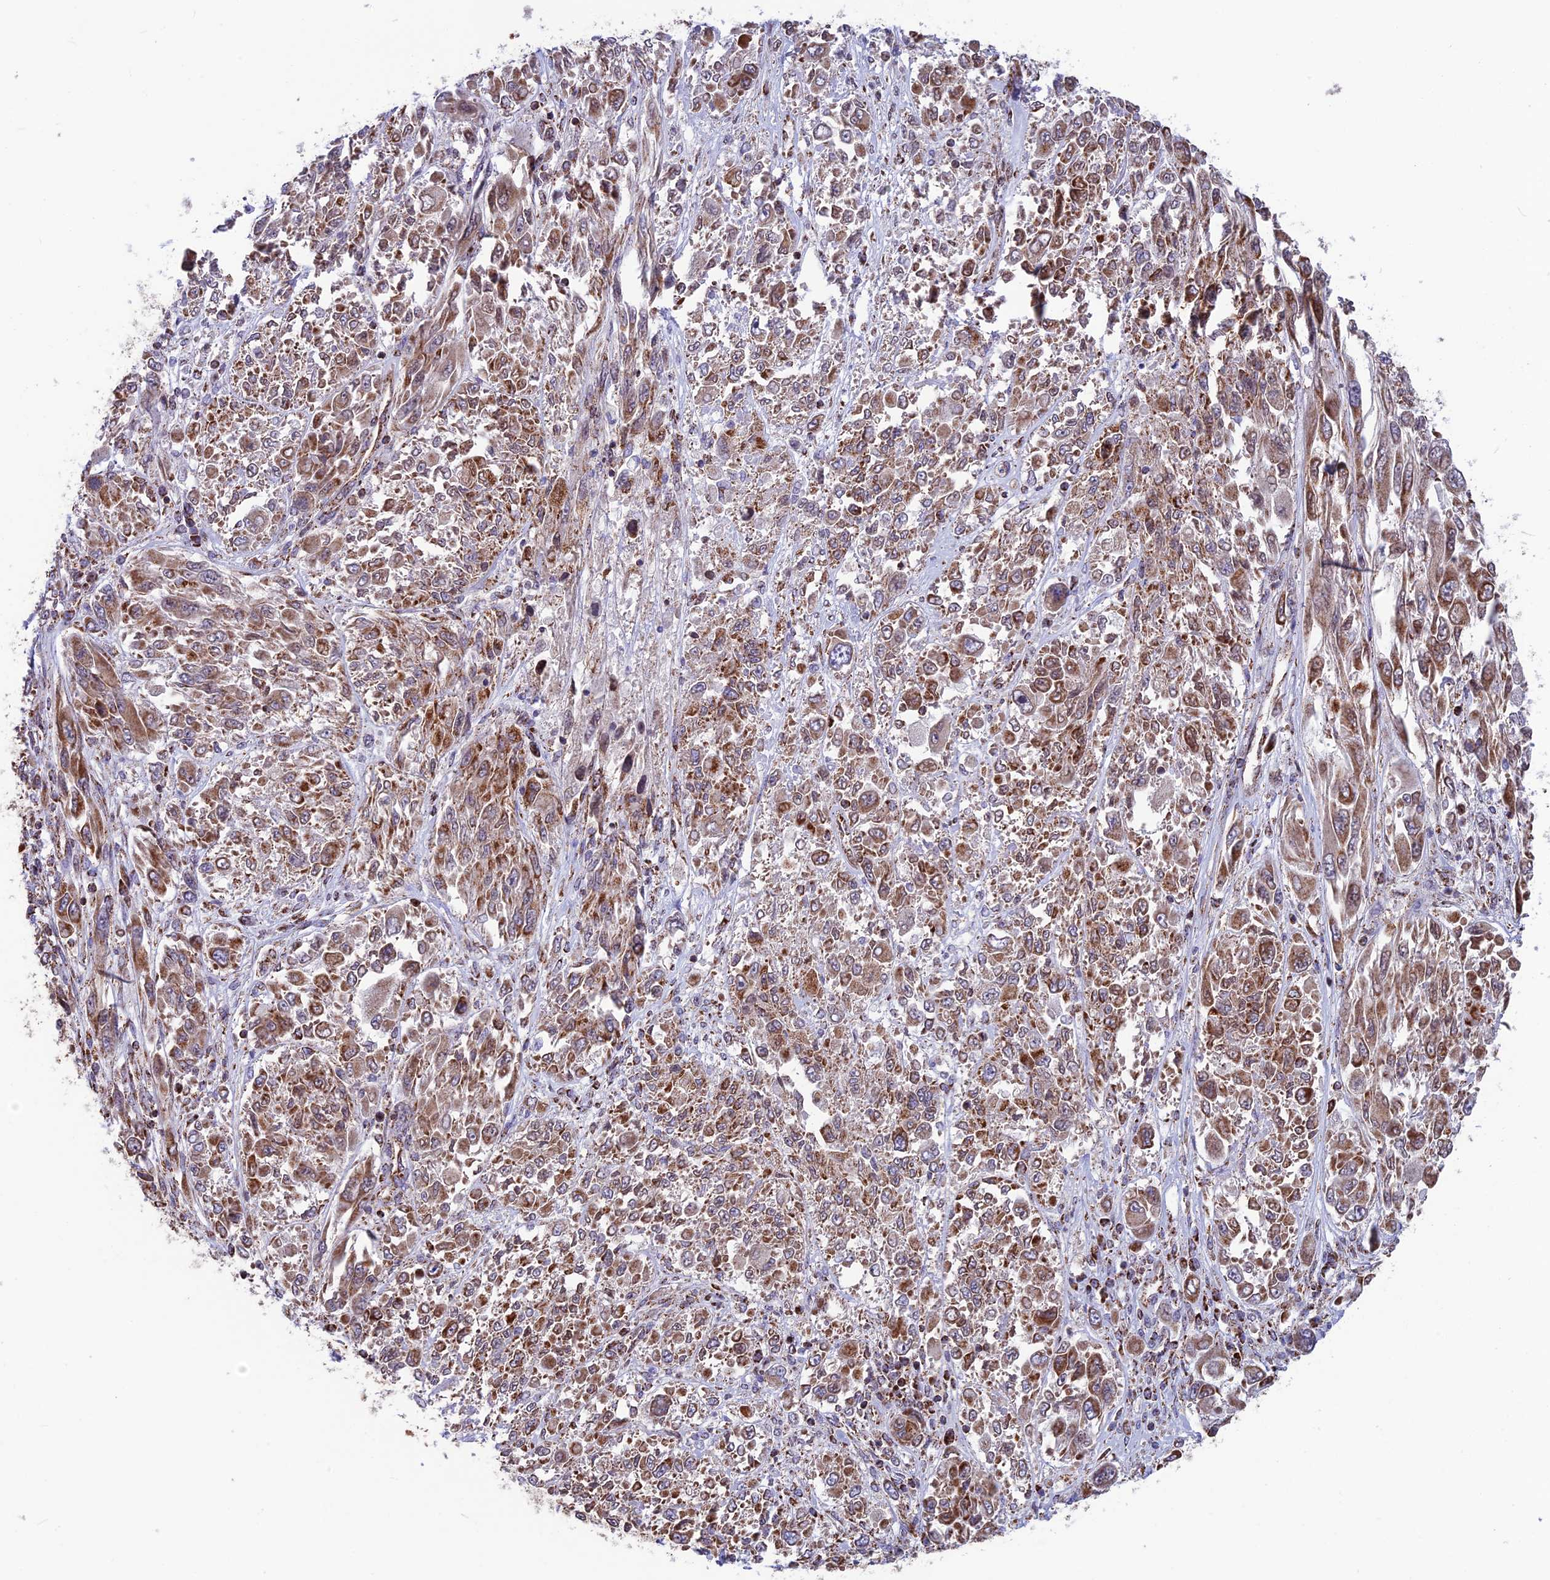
{"staining": {"intensity": "moderate", "quantity": ">75%", "location": "cytoplasmic/membranous"}, "tissue": "melanoma", "cell_type": "Tumor cells", "image_type": "cancer", "snomed": [{"axis": "morphology", "description": "Malignant melanoma, NOS"}, {"axis": "topography", "description": "Skin"}], "caption": "High-magnification brightfield microscopy of malignant melanoma stained with DAB (brown) and counterstained with hematoxylin (blue). tumor cells exhibit moderate cytoplasmic/membranous positivity is identified in about>75% of cells.", "gene": "CS", "patient": {"sex": "female", "age": 91}}